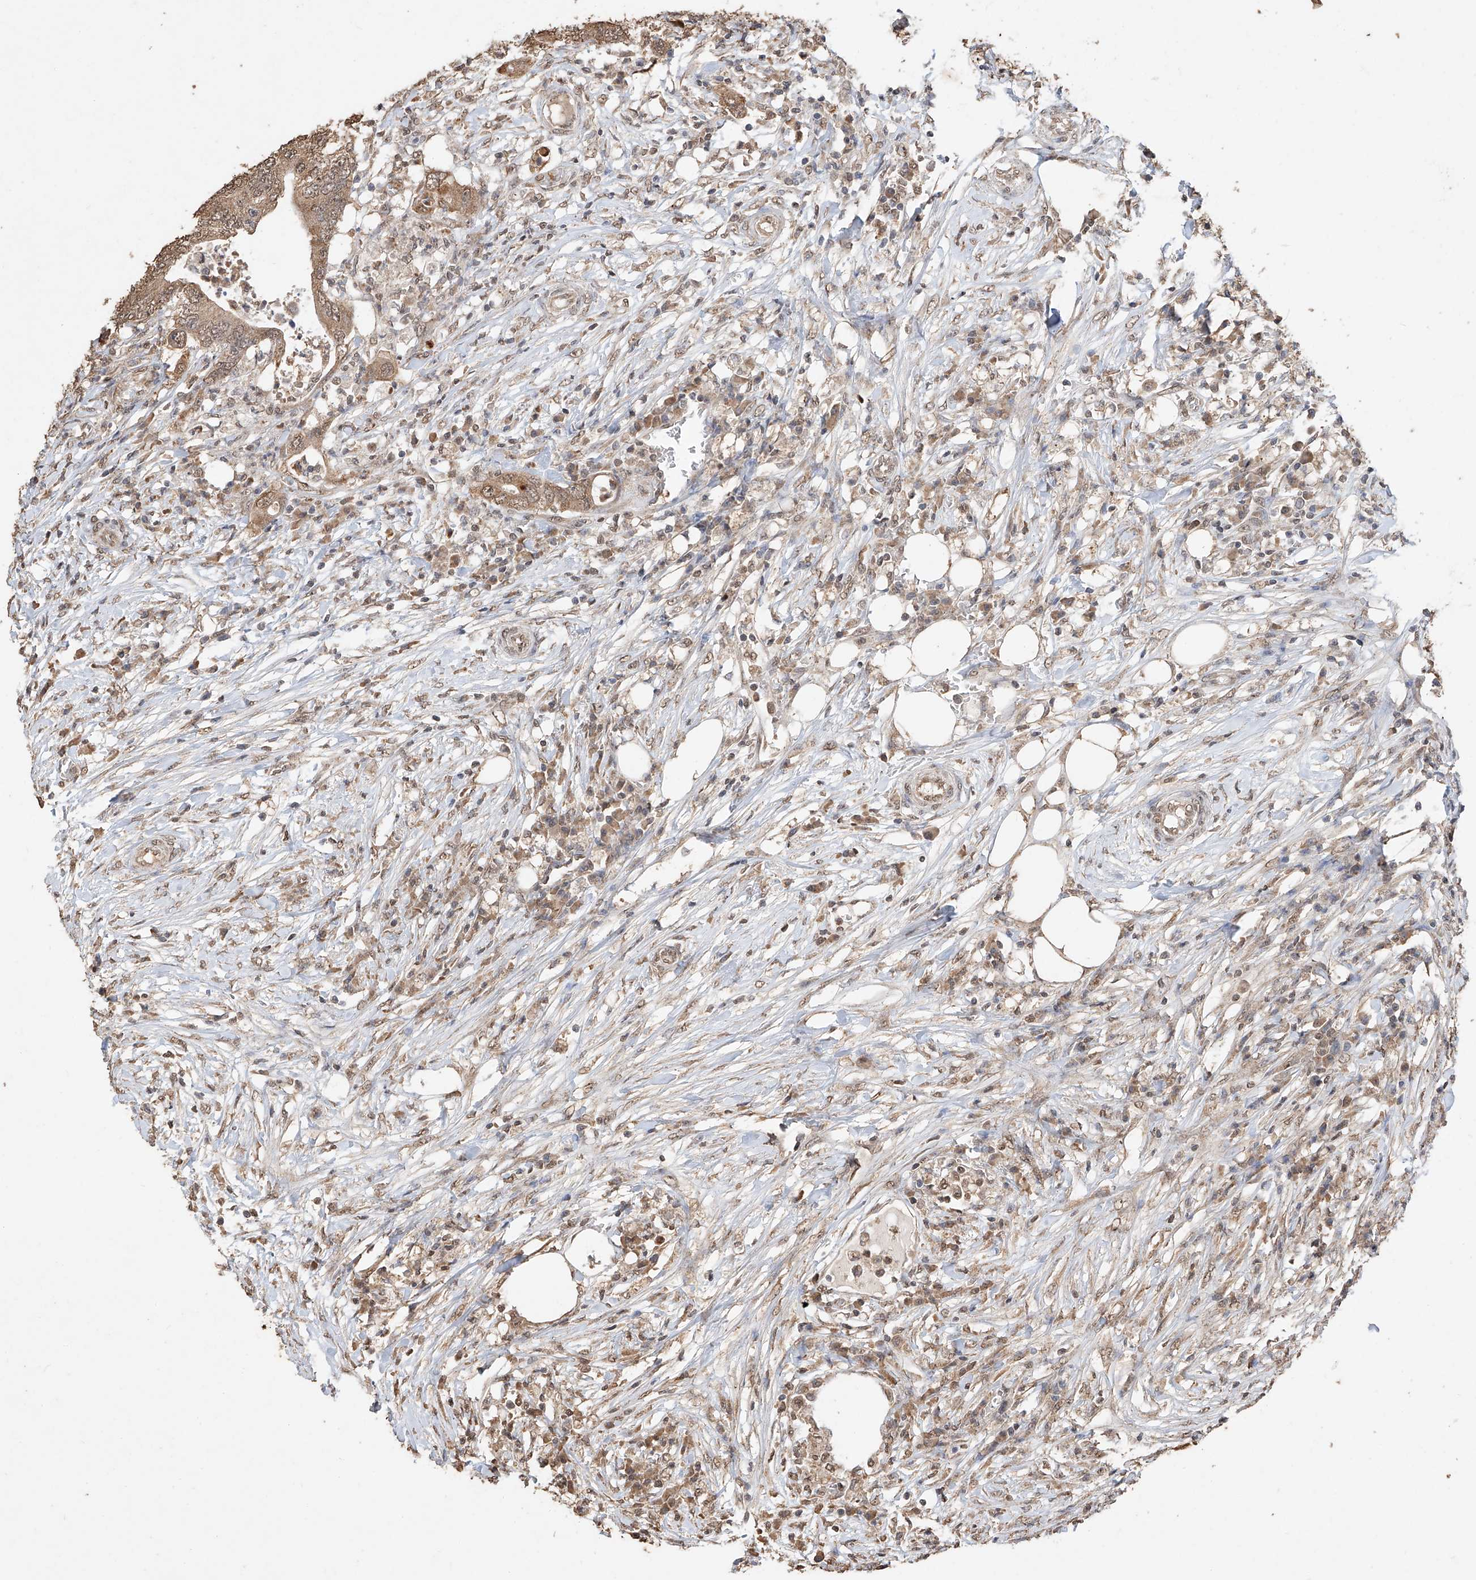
{"staining": {"intensity": "moderate", "quantity": ">75%", "location": "cytoplasmic/membranous,nuclear"}, "tissue": "colorectal cancer", "cell_type": "Tumor cells", "image_type": "cancer", "snomed": [{"axis": "morphology", "description": "Adenocarcinoma, NOS"}, {"axis": "topography", "description": "Colon"}], "caption": "This micrograph displays immunohistochemistry (IHC) staining of adenocarcinoma (colorectal), with medium moderate cytoplasmic/membranous and nuclear staining in about >75% of tumor cells.", "gene": "ELOVL1", "patient": {"sex": "male", "age": 71}}